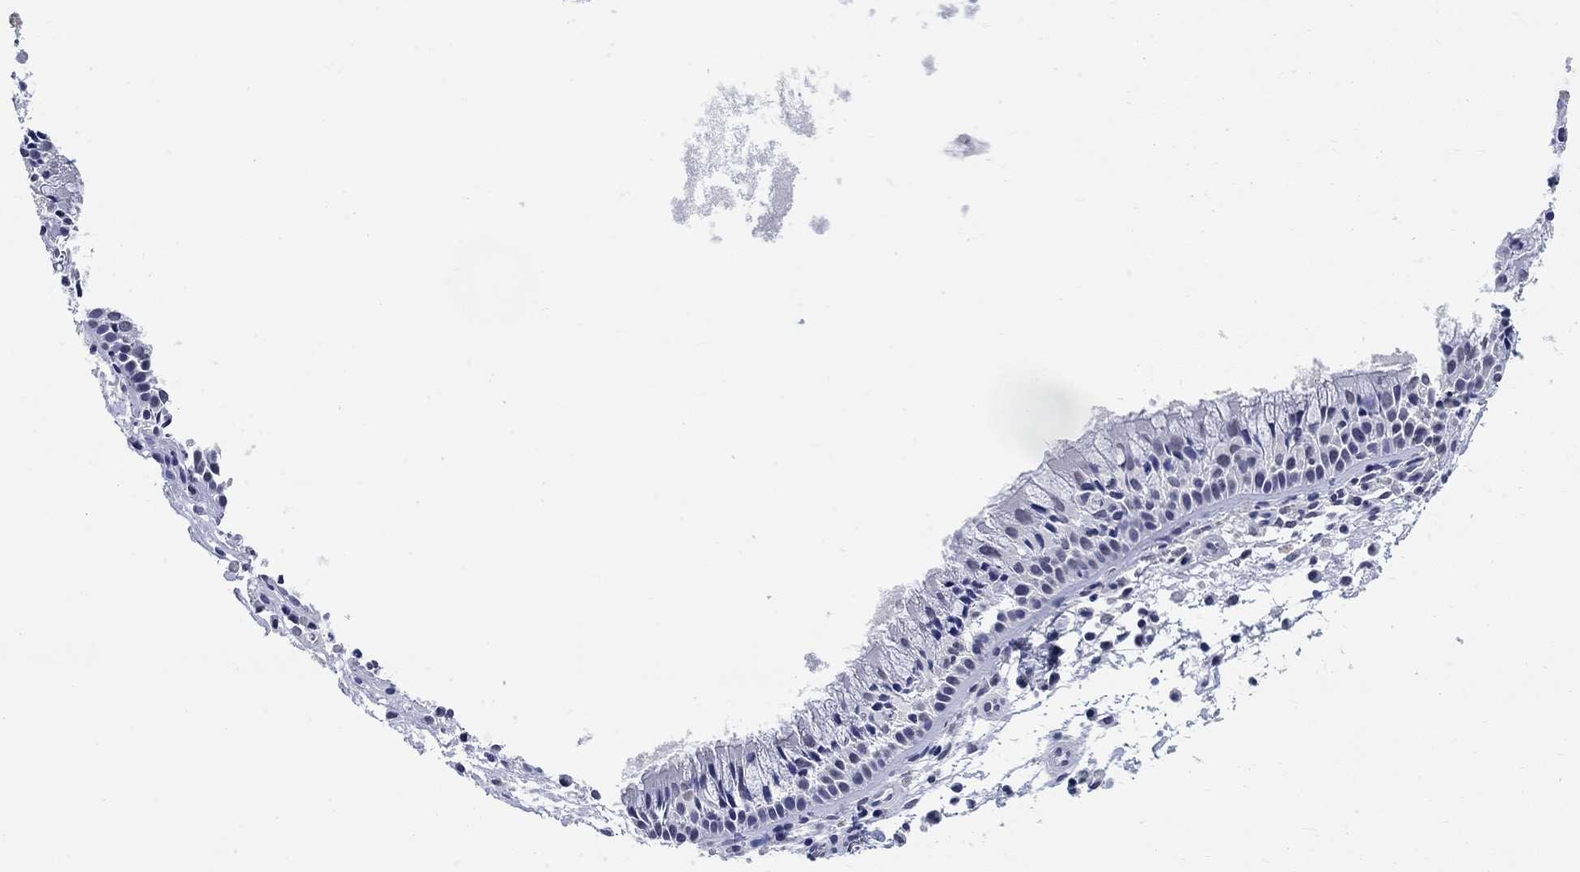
{"staining": {"intensity": "negative", "quantity": "none", "location": "none"}, "tissue": "nasopharynx", "cell_type": "Respiratory epithelial cells", "image_type": "normal", "snomed": [{"axis": "morphology", "description": "Normal tissue, NOS"}, {"axis": "topography", "description": "Nasopharynx"}], "caption": "Photomicrograph shows no protein expression in respiratory epithelial cells of unremarkable nasopharynx. The staining was performed using DAB (3,3'-diaminobenzidine) to visualize the protein expression in brown, while the nuclei were stained in blue with hematoxylin (Magnification: 20x).", "gene": "ANKS1B", "patient": {"sex": "male", "age": 51}}